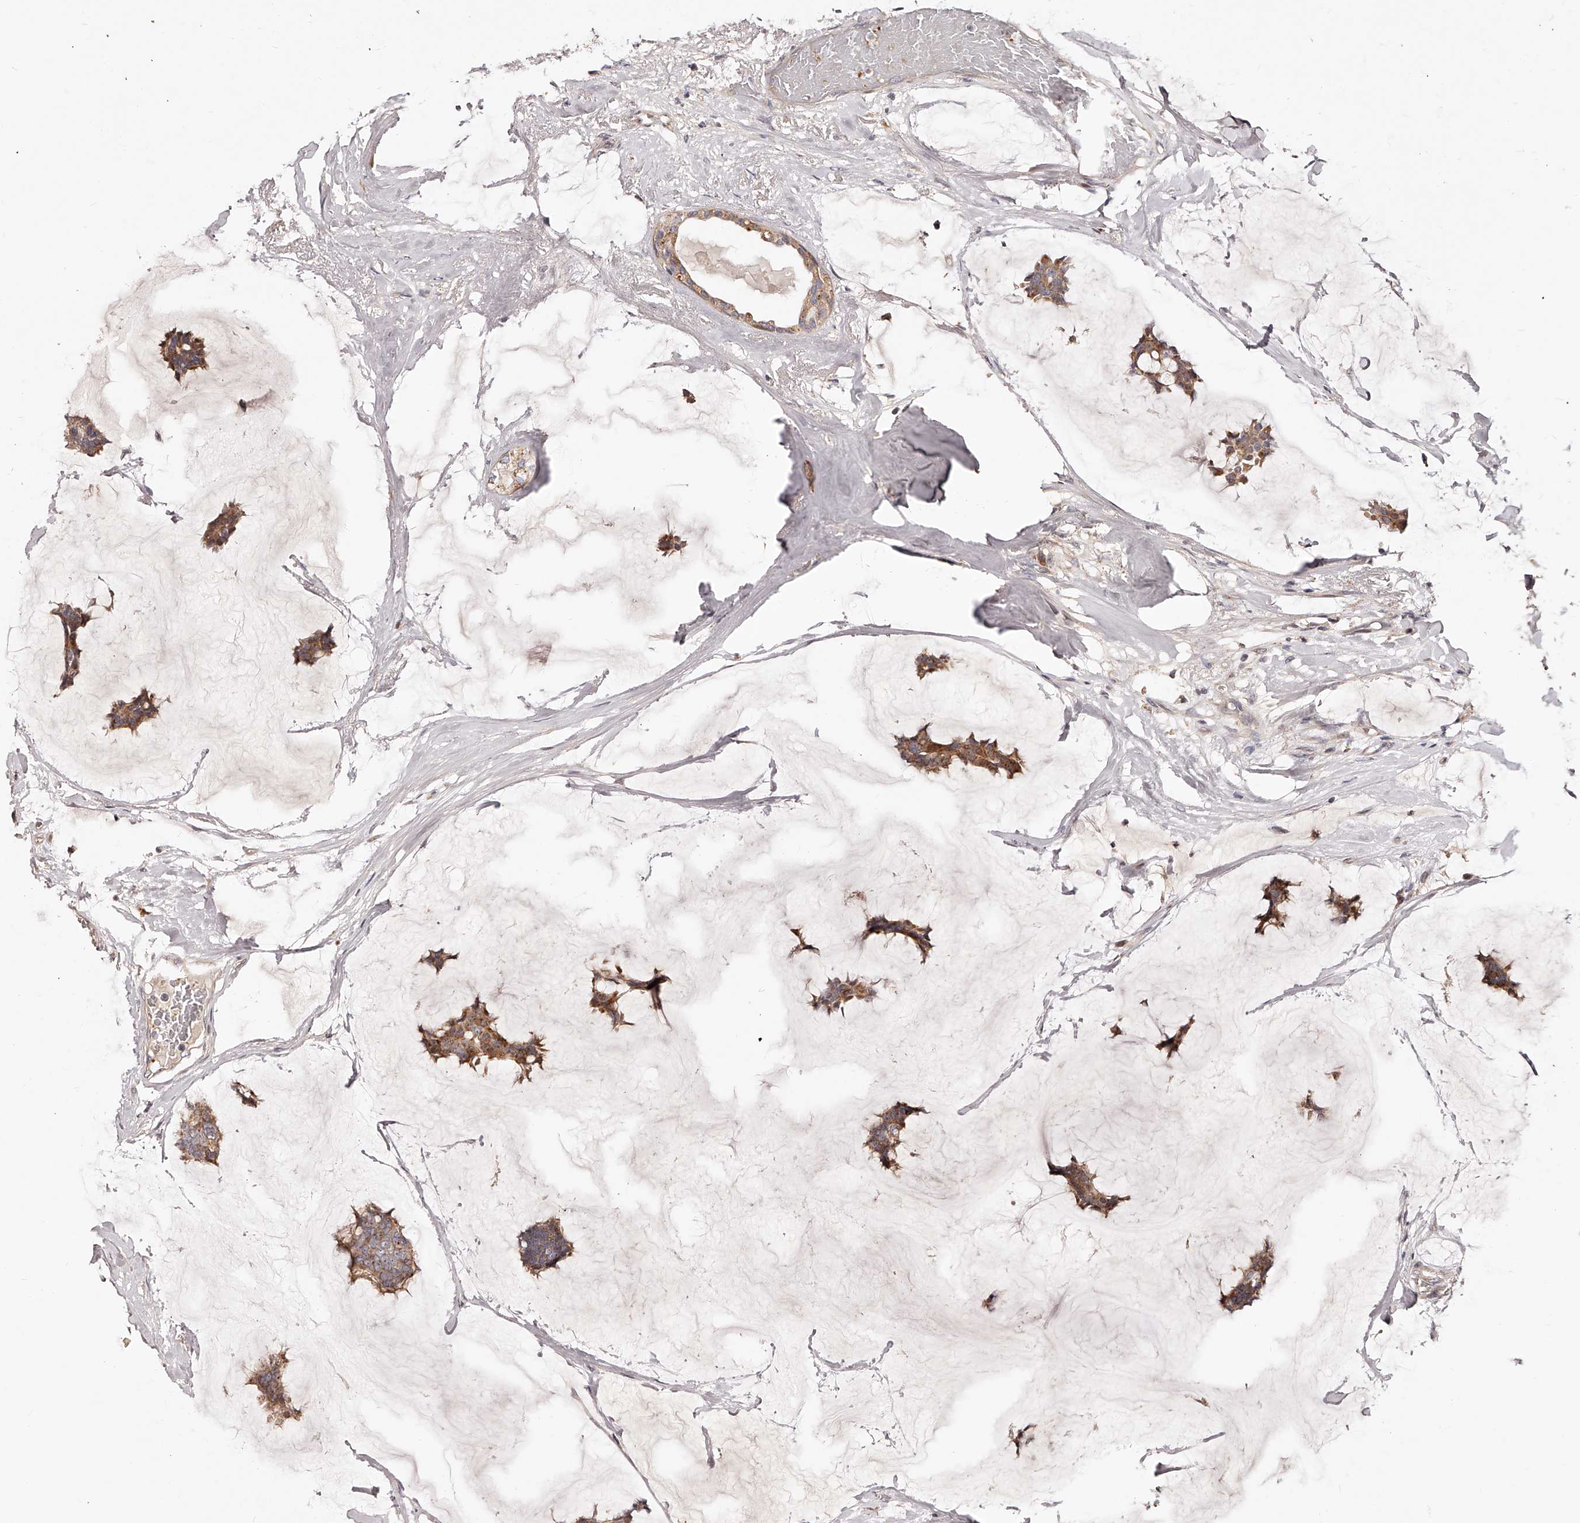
{"staining": {"intensity": "moderate", "quantity": ">75%", "location": "cytoplasmic/membranous"}, "tissue": "breast cancer", "cell_type": "Tumor cells", "image_type": "cancer", "snomed": [{"axis": "morphology", "description": "Duct carcinoma"}, {"axis": "topography", "description": "Breast"}], "caption": "Immunohistochemical staining of human breast infiltrating ductal carcinoma exhibits medium levels of moderate cytoplasmic/membranous protein staining in about >75% of tumor cells.", "gene": "ZNF502", "patient": {"sex": "female", "age": 93}}